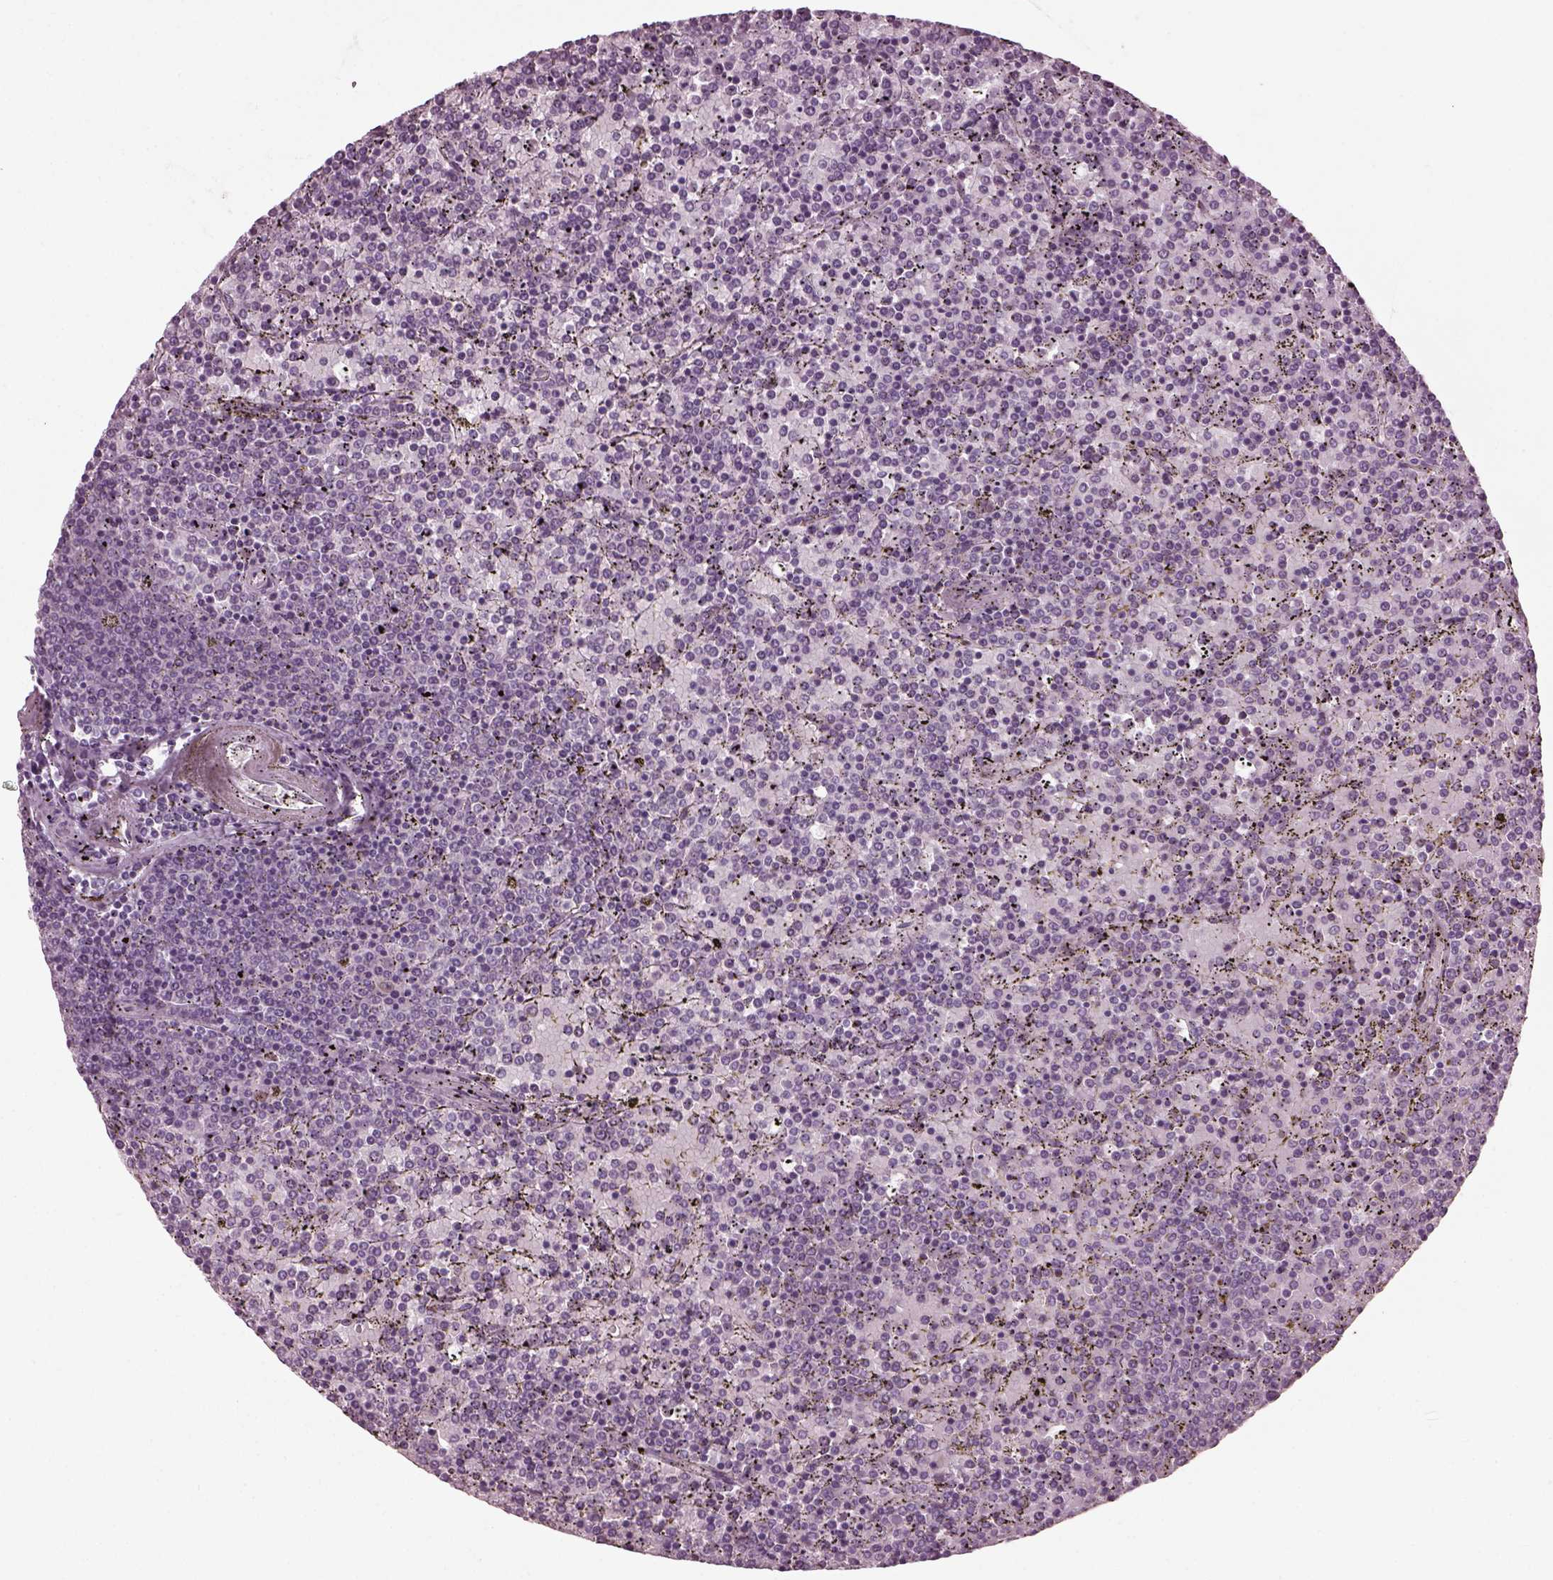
{"staining": {"intensity": "negative", "quantity": "none", "location": "none"}, "tissue": "lymphoma", "cell_type": "Tumor cells", "image_type": "cancer", "snomed": [{"axis": "morphology", "description": "Malignant lymphoma, non-Hodgkin's type, Low grade"}, {"axis": "topography", "description": "Spleen"}], "caption": "This is an immunohistochemistry (IHC) photomicrograph of malignant lymphoma, non-Hodgkin's type (low-grade). There is no expression in tumor cells.", "gene": "CABP5", "patient": {"sex": "female", "age": 77}}